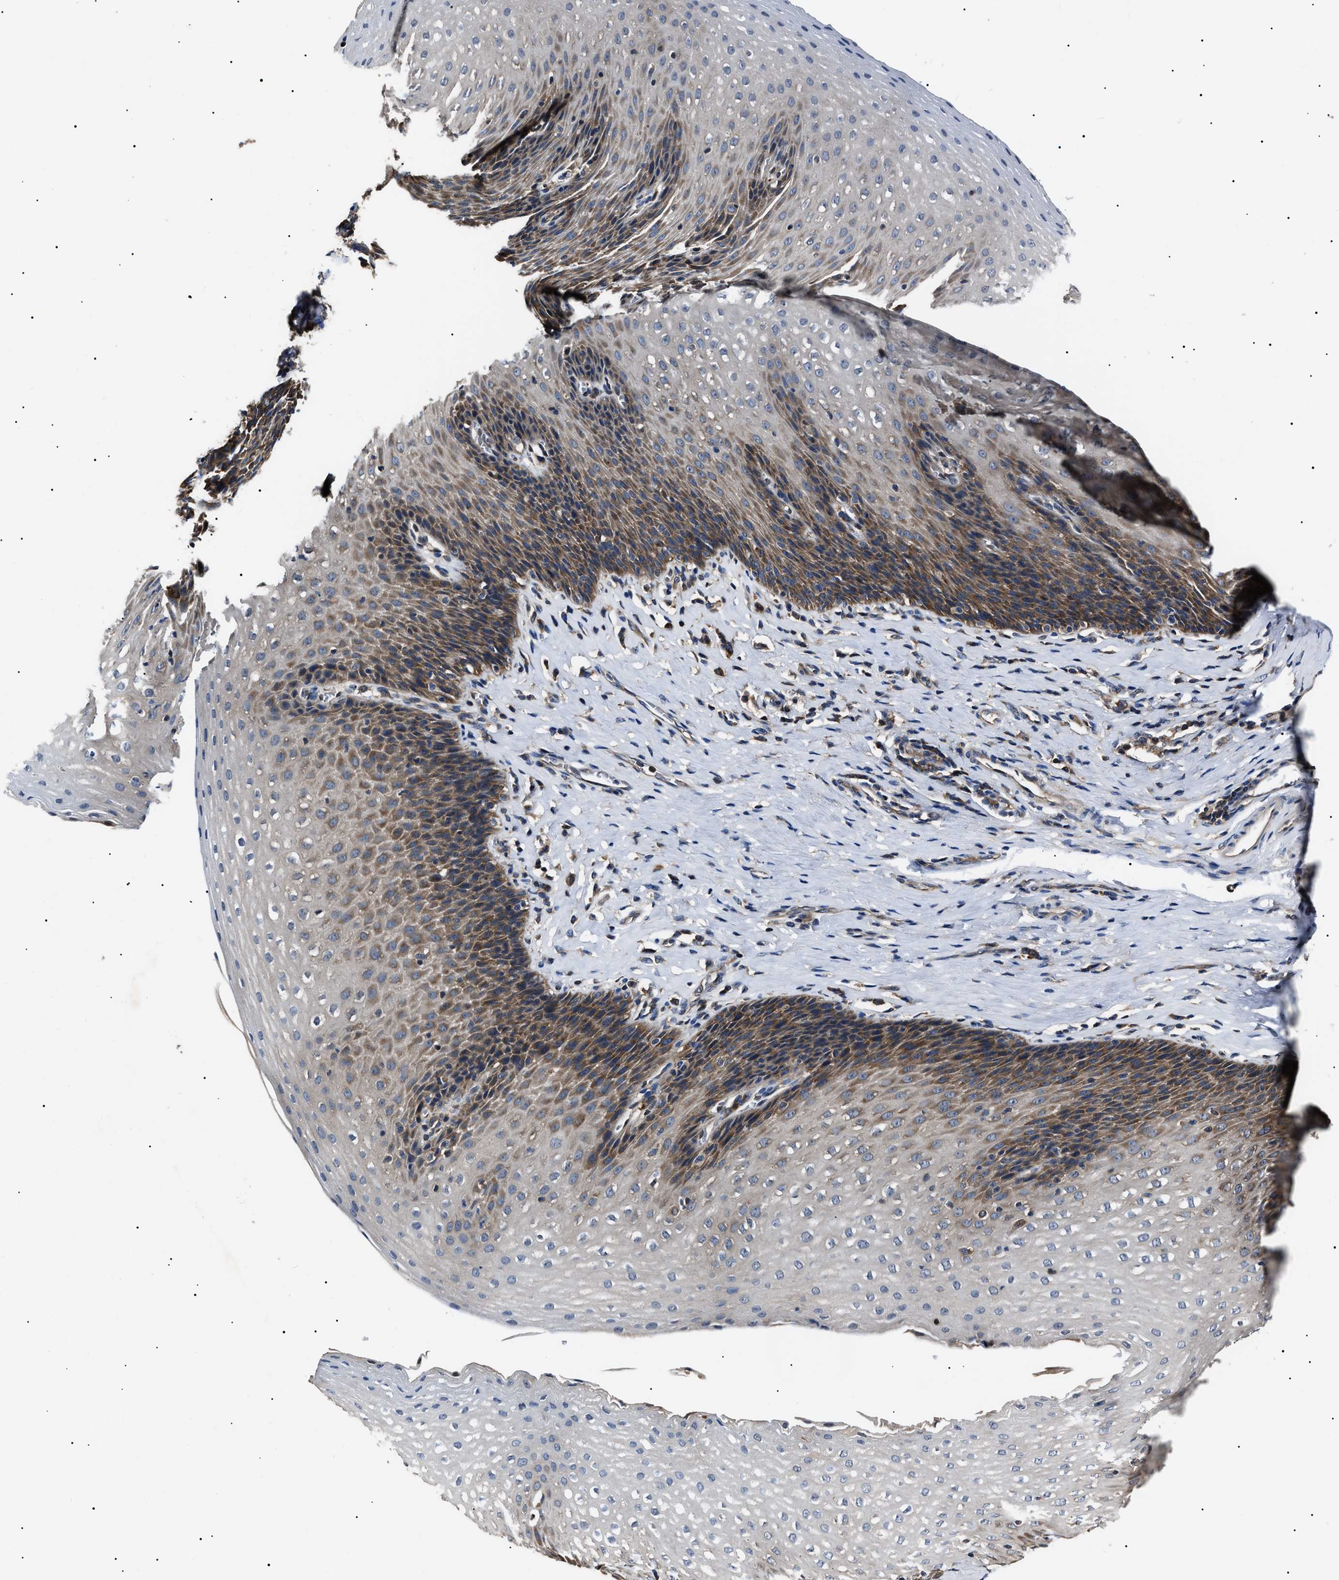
{"staining": {"intensity": "moderate", "quantity": "25%-75%", "location": "cytoplasmic/membranous"}, "tissue": "esophagus", "cell_type": "Squamous epithelial cells", "image_type": "normal", "snomed": [{"axis": "morphology", "description": "Normal tissue, NOS"}, {"axis": "topography", "description": "Esophagus"}], "caption": "Immunohistochemistry (IHC) of unremarkable esophagus demonstrates medium levels of moderate cytoplasmic/membranous staining in about 25%-75% of squamous epithelial cells. (Brightfield microscopy of DAB IHC at high magnification).", "gene": "CCT8", "patient": {"sex": "female", "age": 61}}